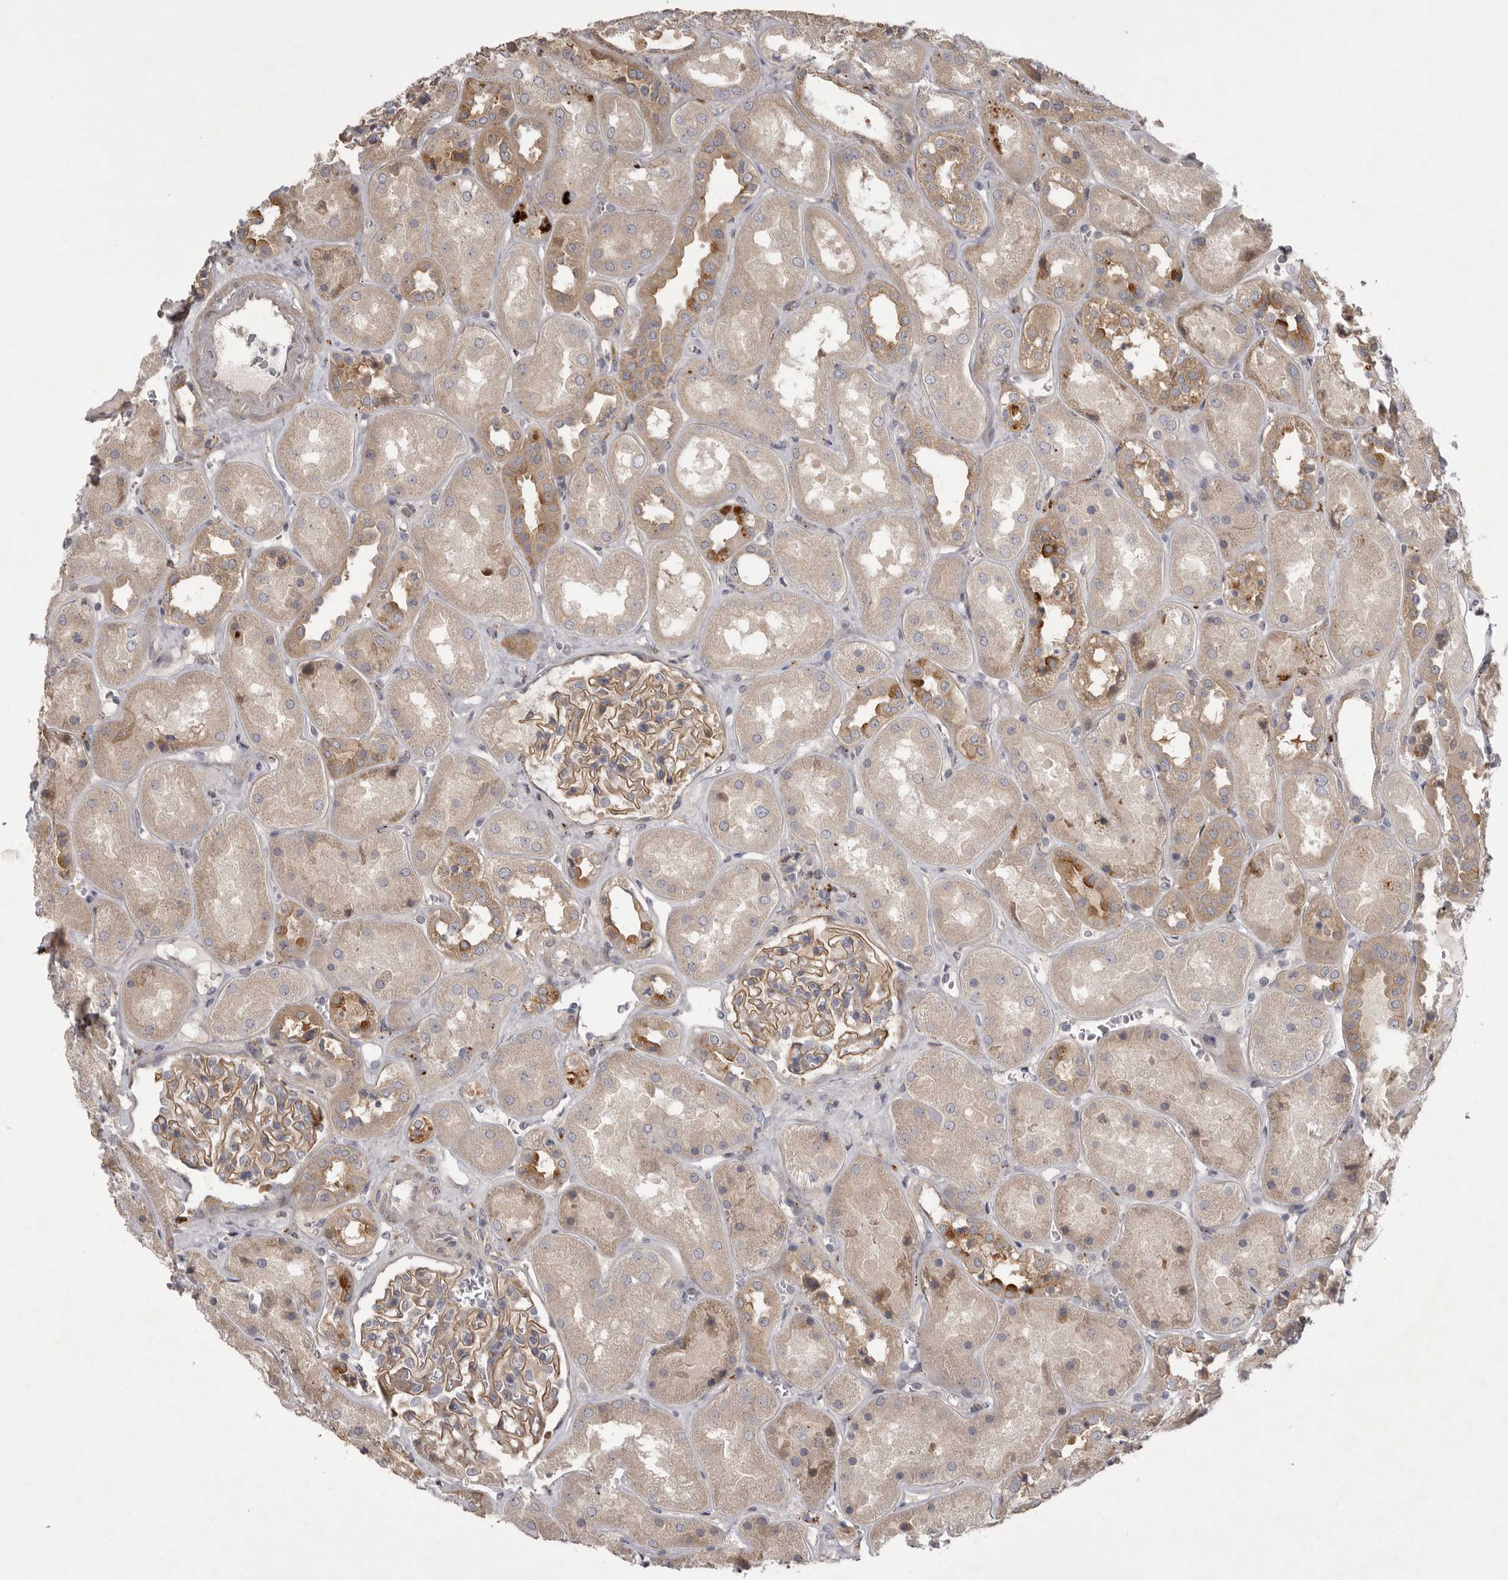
{"staining": {"intensity": "moderate", "quantity": ">75%", "location": "cytoplasmic/membranous"}, "tissue": "kidney", "cell_type": "Cells in glomeruli", "image_type": "normal", "snomed": [{"axis": "morphology", "description": "Normal tissue, NOS"}, {"axis": "topography", "description": "Kidney"}], "caption": "Normal kidney shows moderate cytoplasmic/membranous positivity in about >75% of cells in glomeruli, visualized by immunohistochemistry.", "gene": "WDR47", "patient": {"sex": "male", "age": 70}}